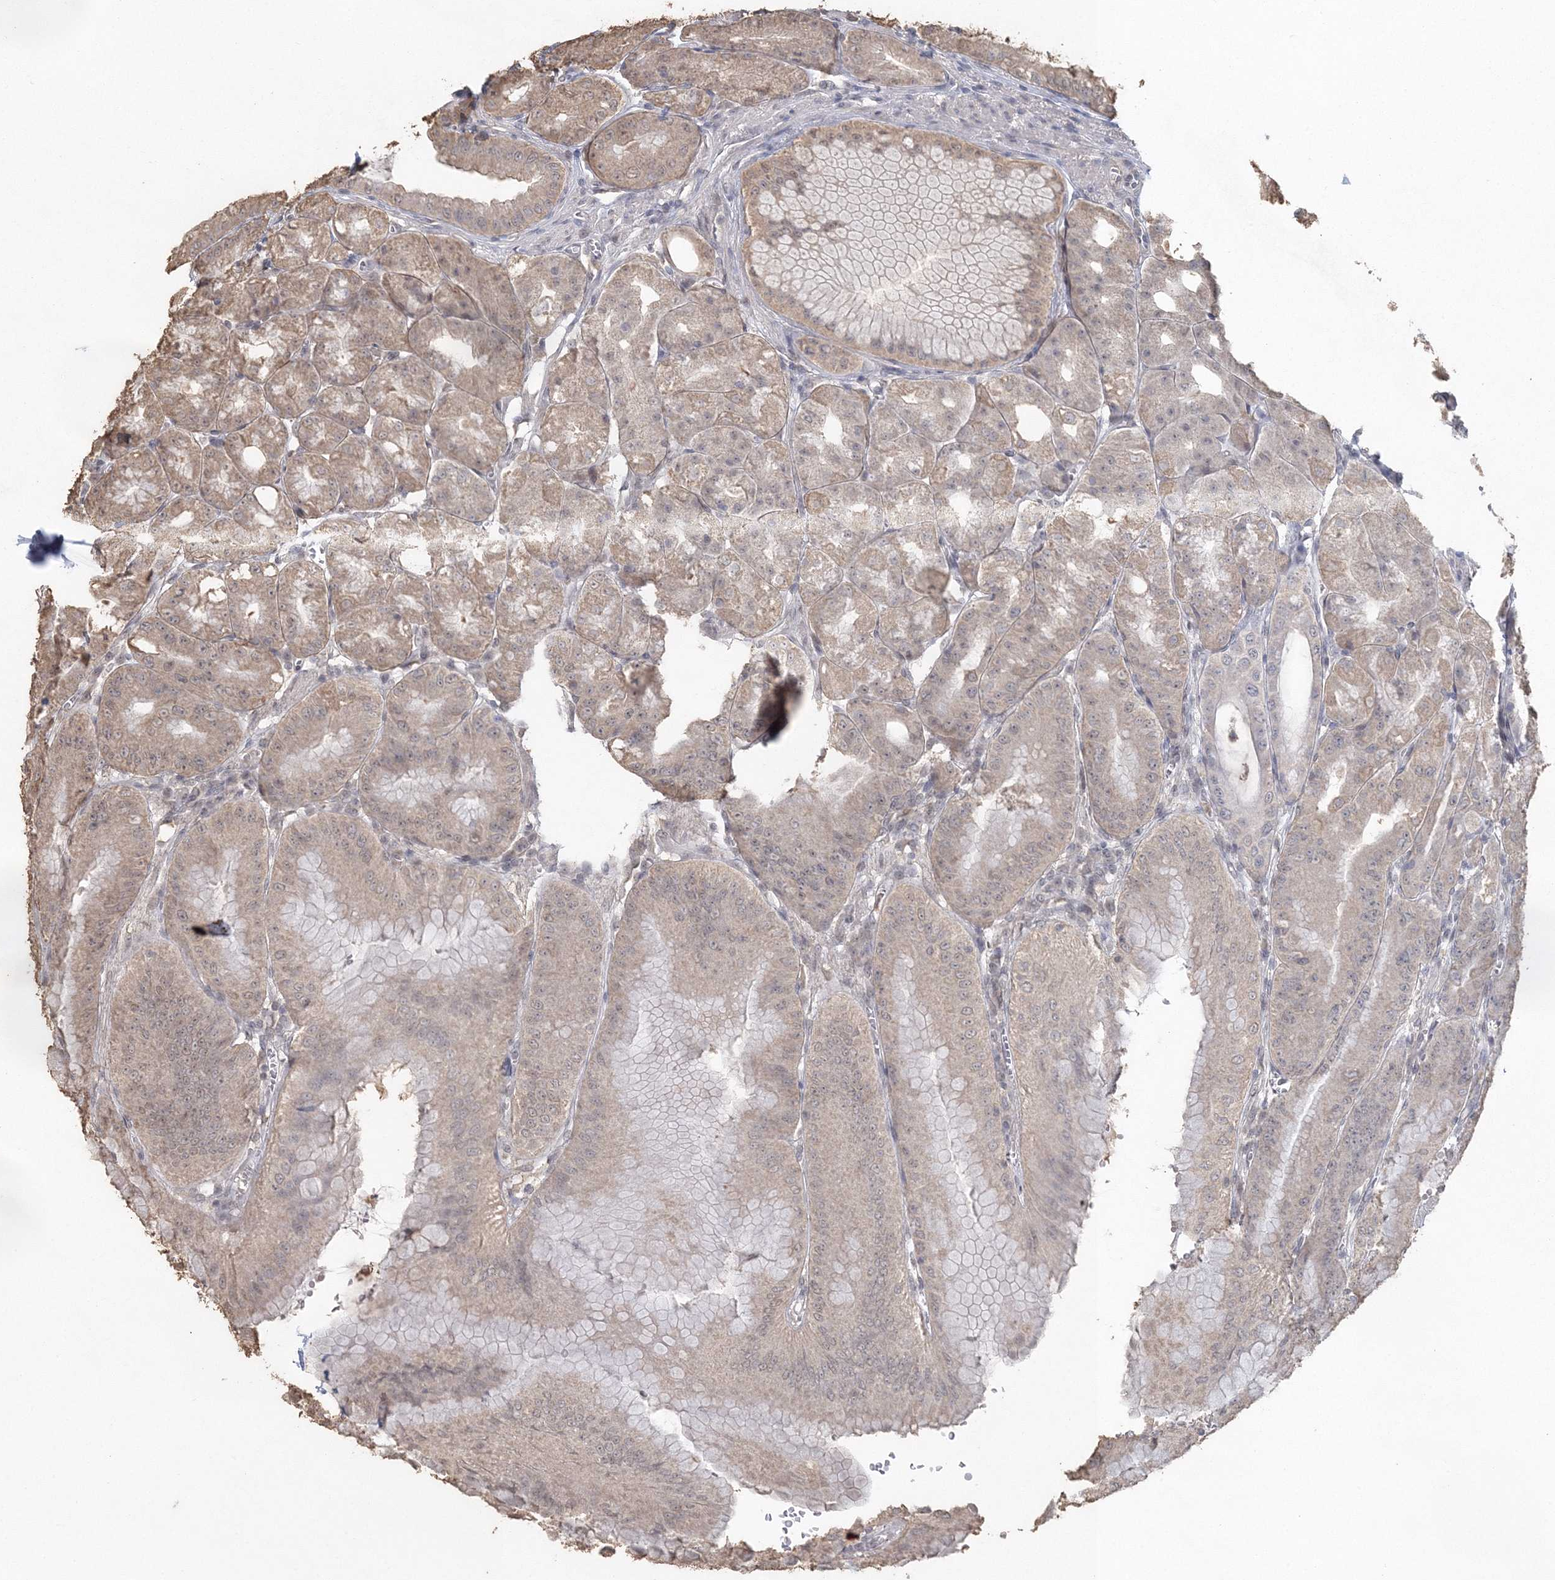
{"staining": {"intensity": "moderate", "quantity": "25%-75%", "location": "cytoplasmic/membranous,nuclear"}, "tissue": "stomach", "cell_type": "Glandular cells", "image_type": "normal", "snomed": [{"axis": "morphology", "description": "Normal tissue, NOS"}, {"axis": "topography", "description": "Stomach, upper"}, {"axis": "topography", "description": "Stomach, lower"}], "caption": "Approximately 25%-75% of glandular cells in unremarkable stomach show moderate cytoplasmic/membranous,nuclear protein staining as visualized by brown immunohistochemical staining.", "gene": "UIMC1", "patient": {"sex": "male", "age": 71}}